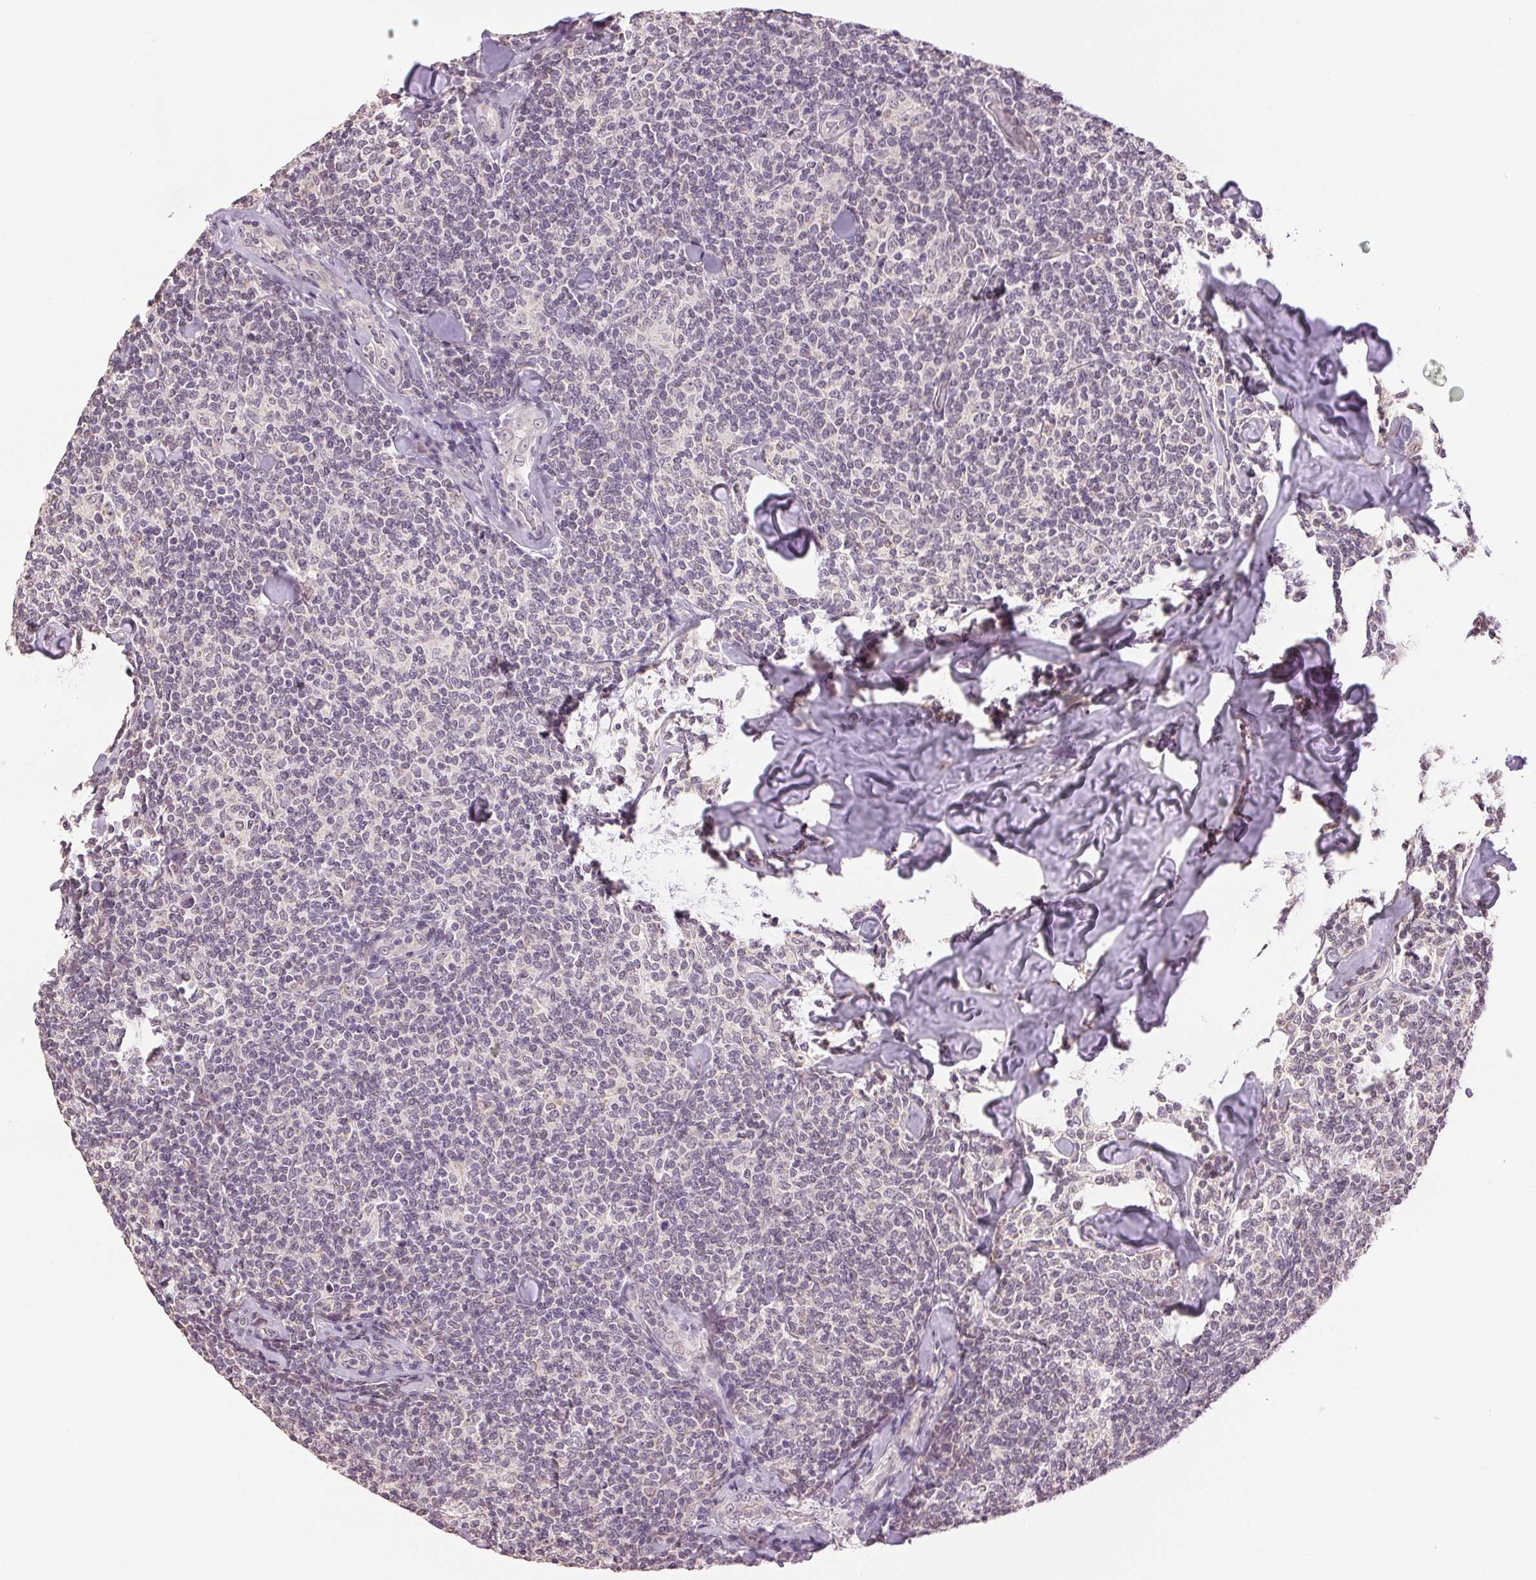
{"staining": {"intensity": "negative", "quantity": "none", "location": "none"}, "tissue": "lymphoma", "cell_type": "Tumor cells", "image_type": "cancer", "snomed": [{"axis": "morphology", "description": "Malignant lymphoma, non-Hodgkin's type, Low grade"}, {"axis": "topography", "description": "Lymph node"}], "caption": "This is a histopathology image of immunohistochemistry staining of lymphoma, which shows no positivity in tumor cells.", "gene": "PLCB1", "patient": {"sex": "female", "age": 56}}